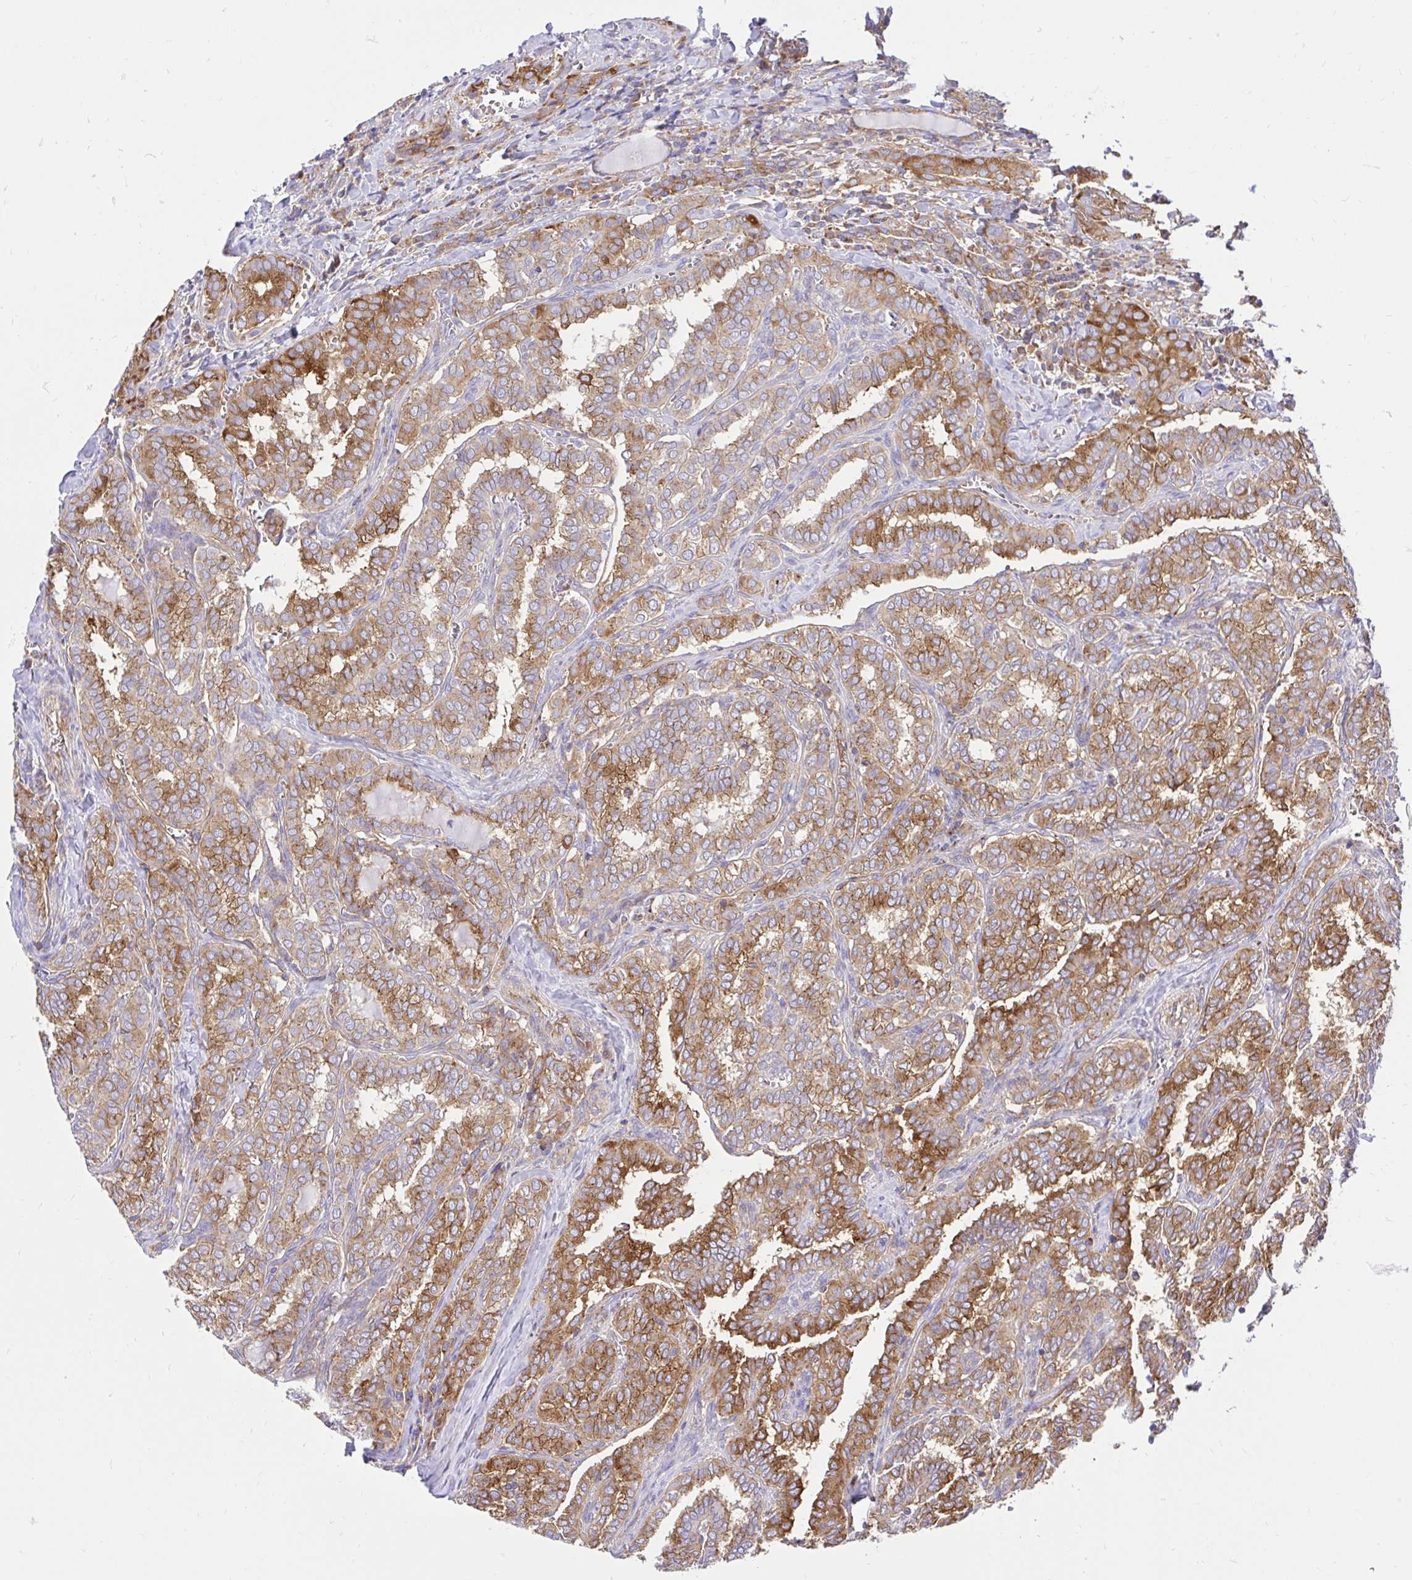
{"staining": {"intensity": "moderate", "quantity": ">75%", "location": "cytoplasmic/membranous"}, "tissue": "thyroid cancer", "cell_type": "Tumor cells", "image_type": "cancer", "snomed": [{"axis": "morphology", "description": "Papillary adenocarcinoma, NOS"}, {"axis": "topography", "description": "Thyroid gland"}], "caption": "The photomicrograph displays immunohistochemical staining of thyroid cancer (papillary adenocarcinoma). There is moderate cytoplasmic/membranous staining is present in about >75% of tumor cells.", "gene": "ABCB10", "patient": {"sex": "female", "age": 30}}